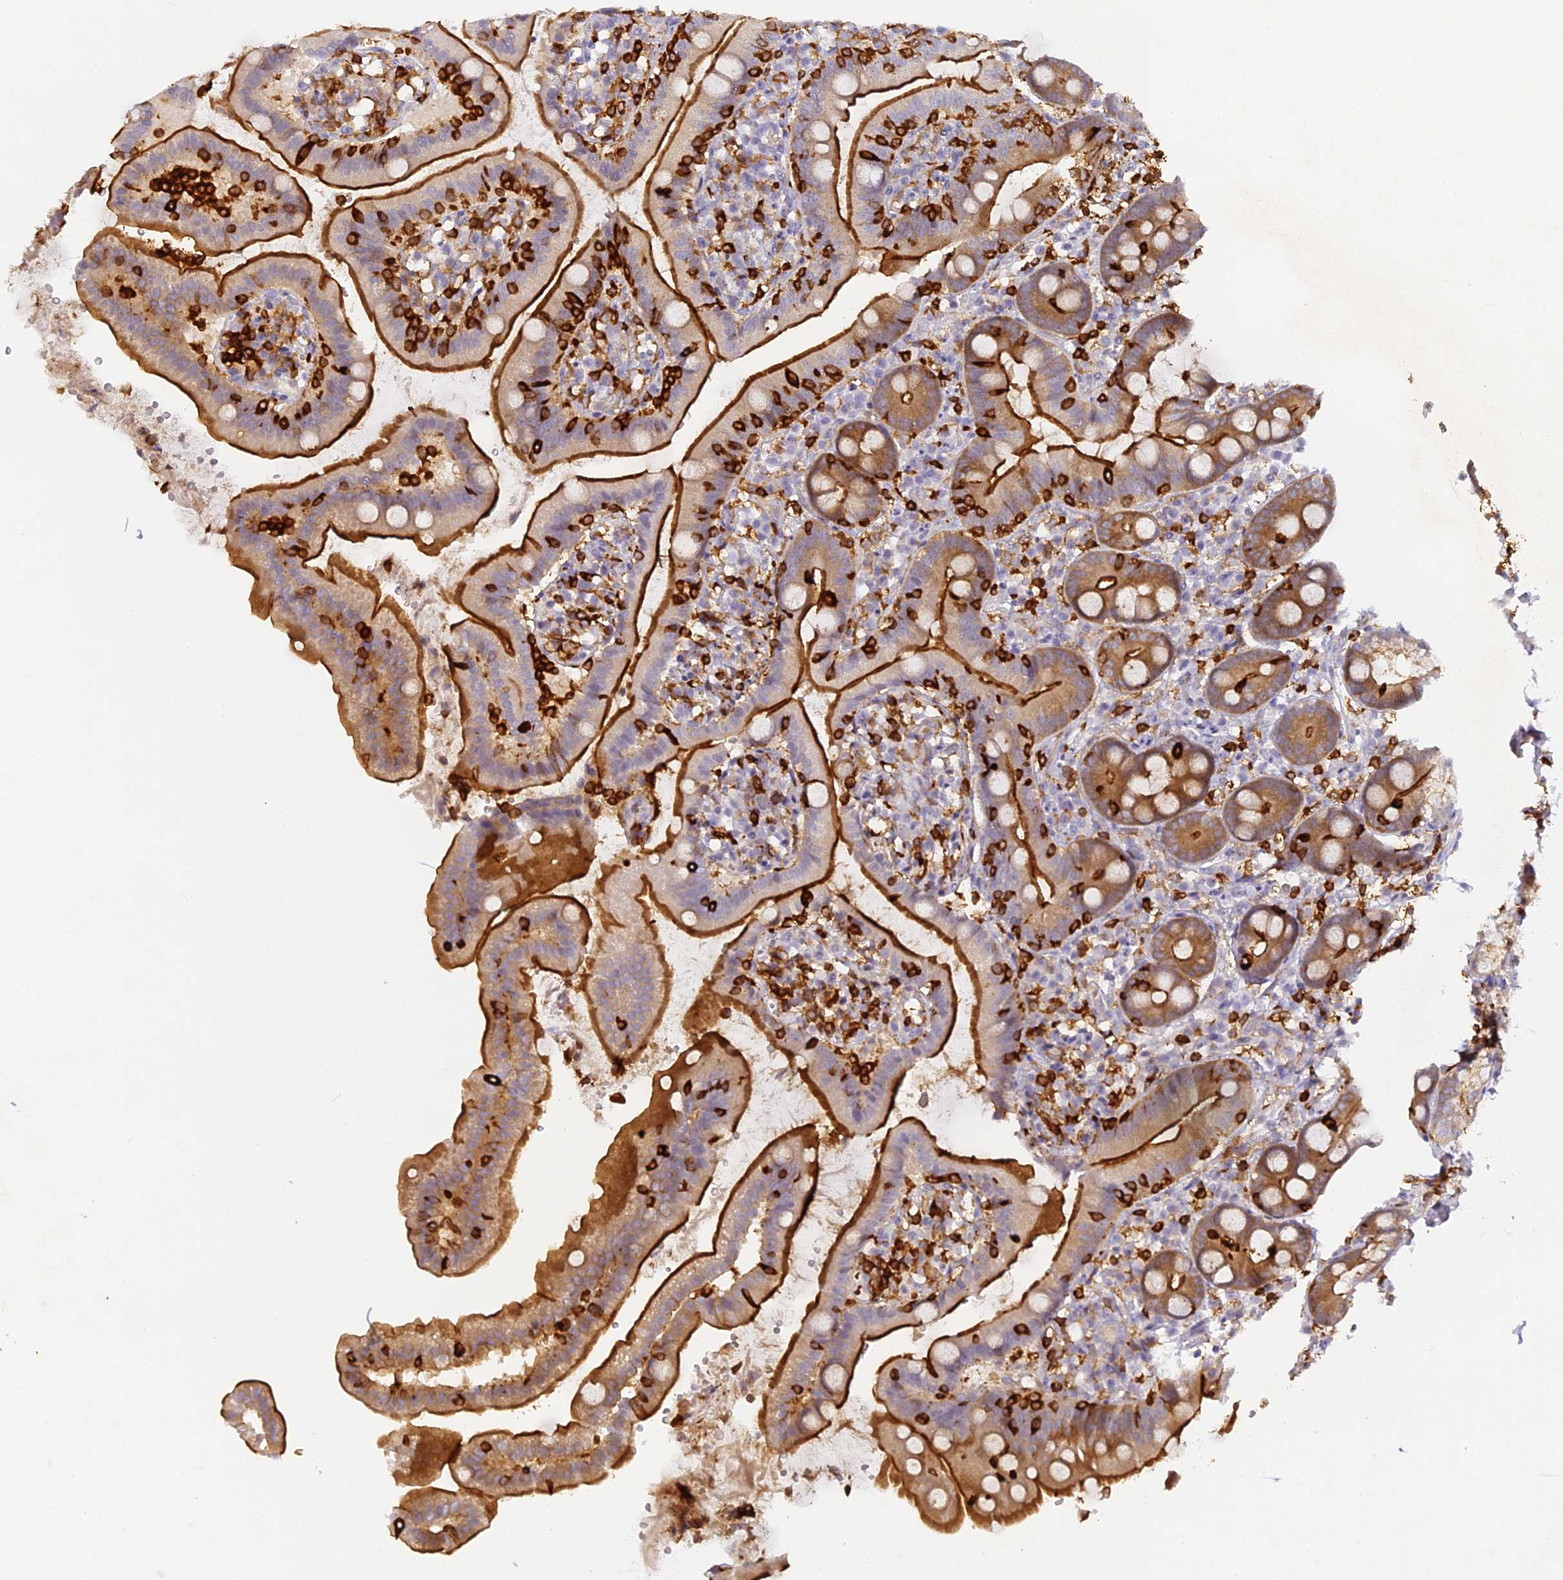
{"staining": {"intensity": "strong", "quantity": ">75%", "location": "cytoplasmic/membranous"}, "tissue": "duodenum", "cell_type": "Glandular cells", "image_type": "normal", "snomed": [{"axis": "morphology", "description": "Normal tissue, NOS"}, {"axis": "topography", "description": "Duodenum"}], "caption": "Normal duodenum was stained to show a protein in brown. There is high levels of strong cytoplasmic/membranous expression in about >75% of glandular cells.", "gene": "FYB1", "patient": {"sex": "female", "age": 67}}